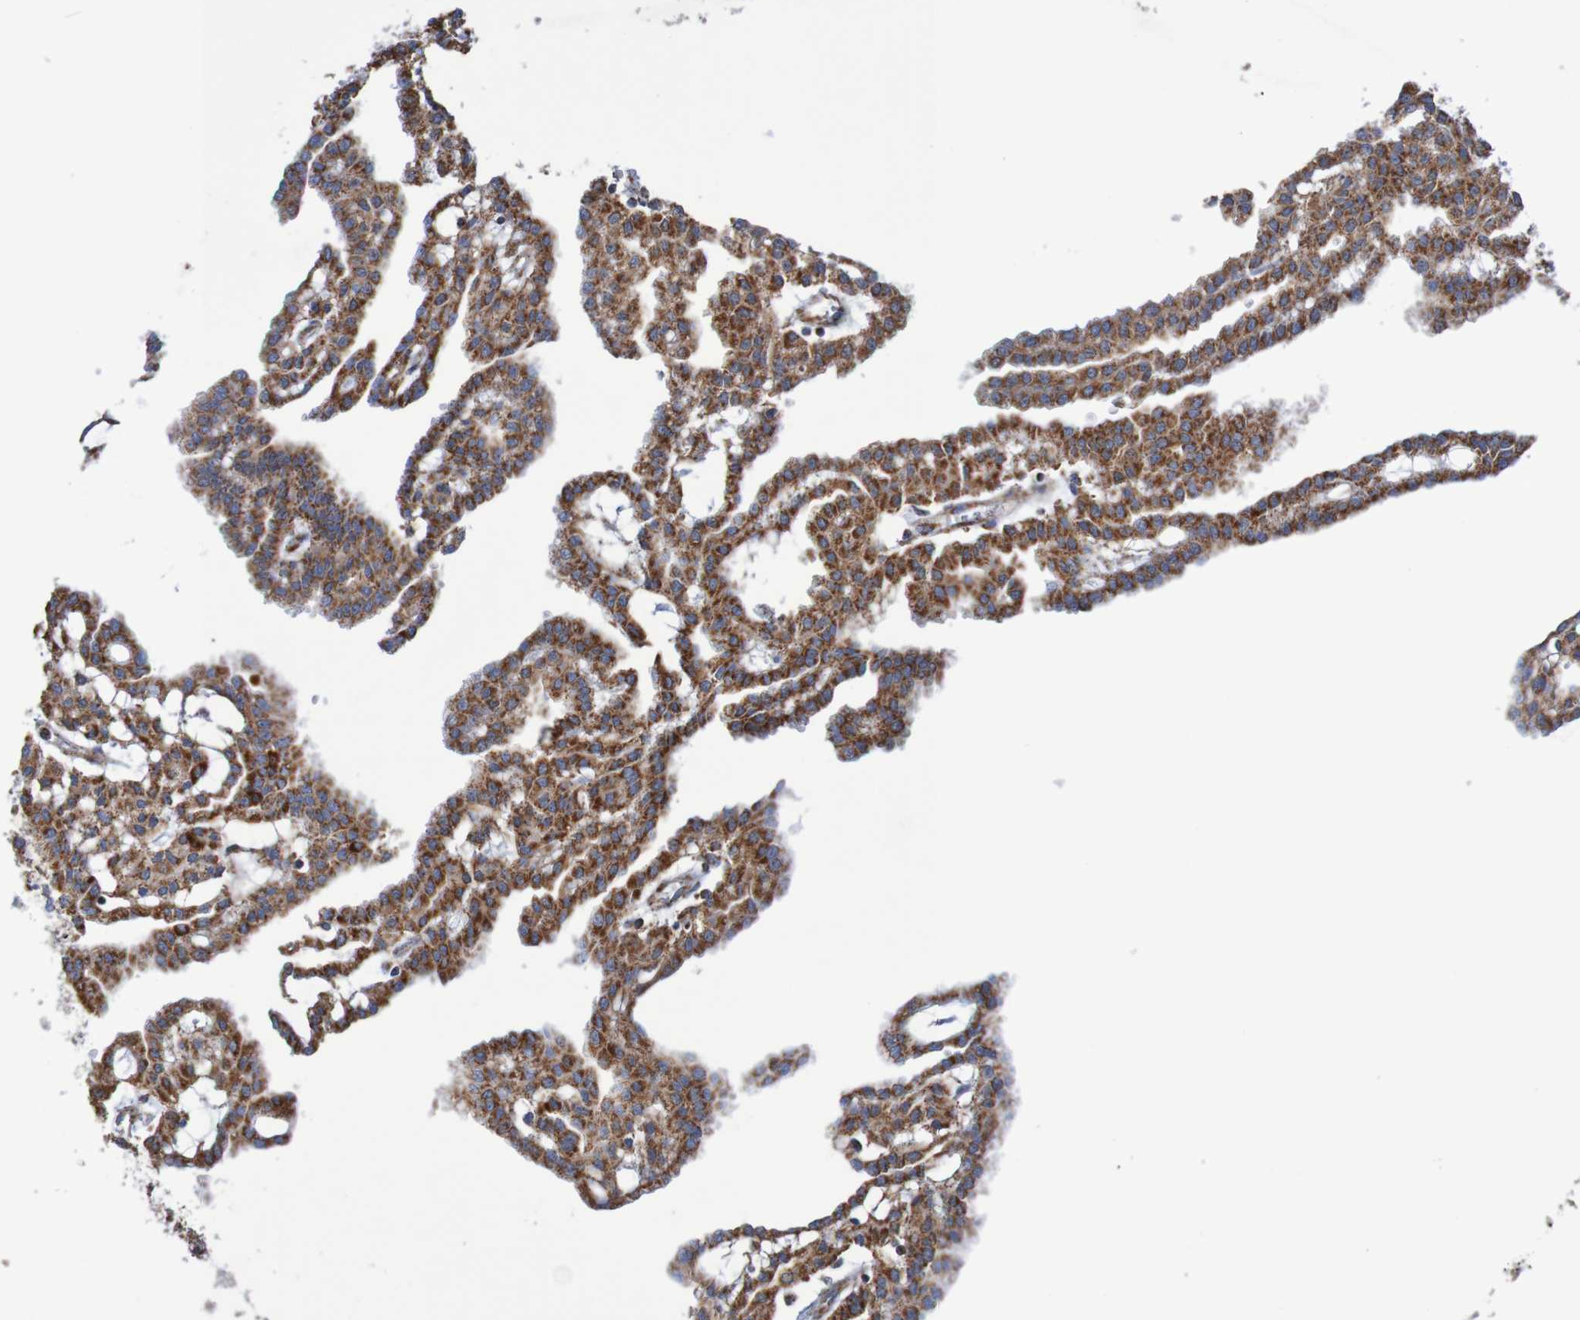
{"staining": {"intensity": "strong", "quantity": ">75%", "location": "cytoplasmic/membranous"}, "tissue": "renal cancer", "cell_type": "Tumor cells", "image_type": "cancer", "snomed": [{"axis": "morphology", "description": "Adenocarcinoma, NOS"}, {"axis": "topography", "description": "Kidney"}], "caption": "This is a micrograph of IHC staining of renal cancer (adenocarcinoma), which shows strong positivity in the cytoplasmic/membranous of tumor cells.", "gene": "MMEL1", "patient": {"sex": "male", "age": 63}}